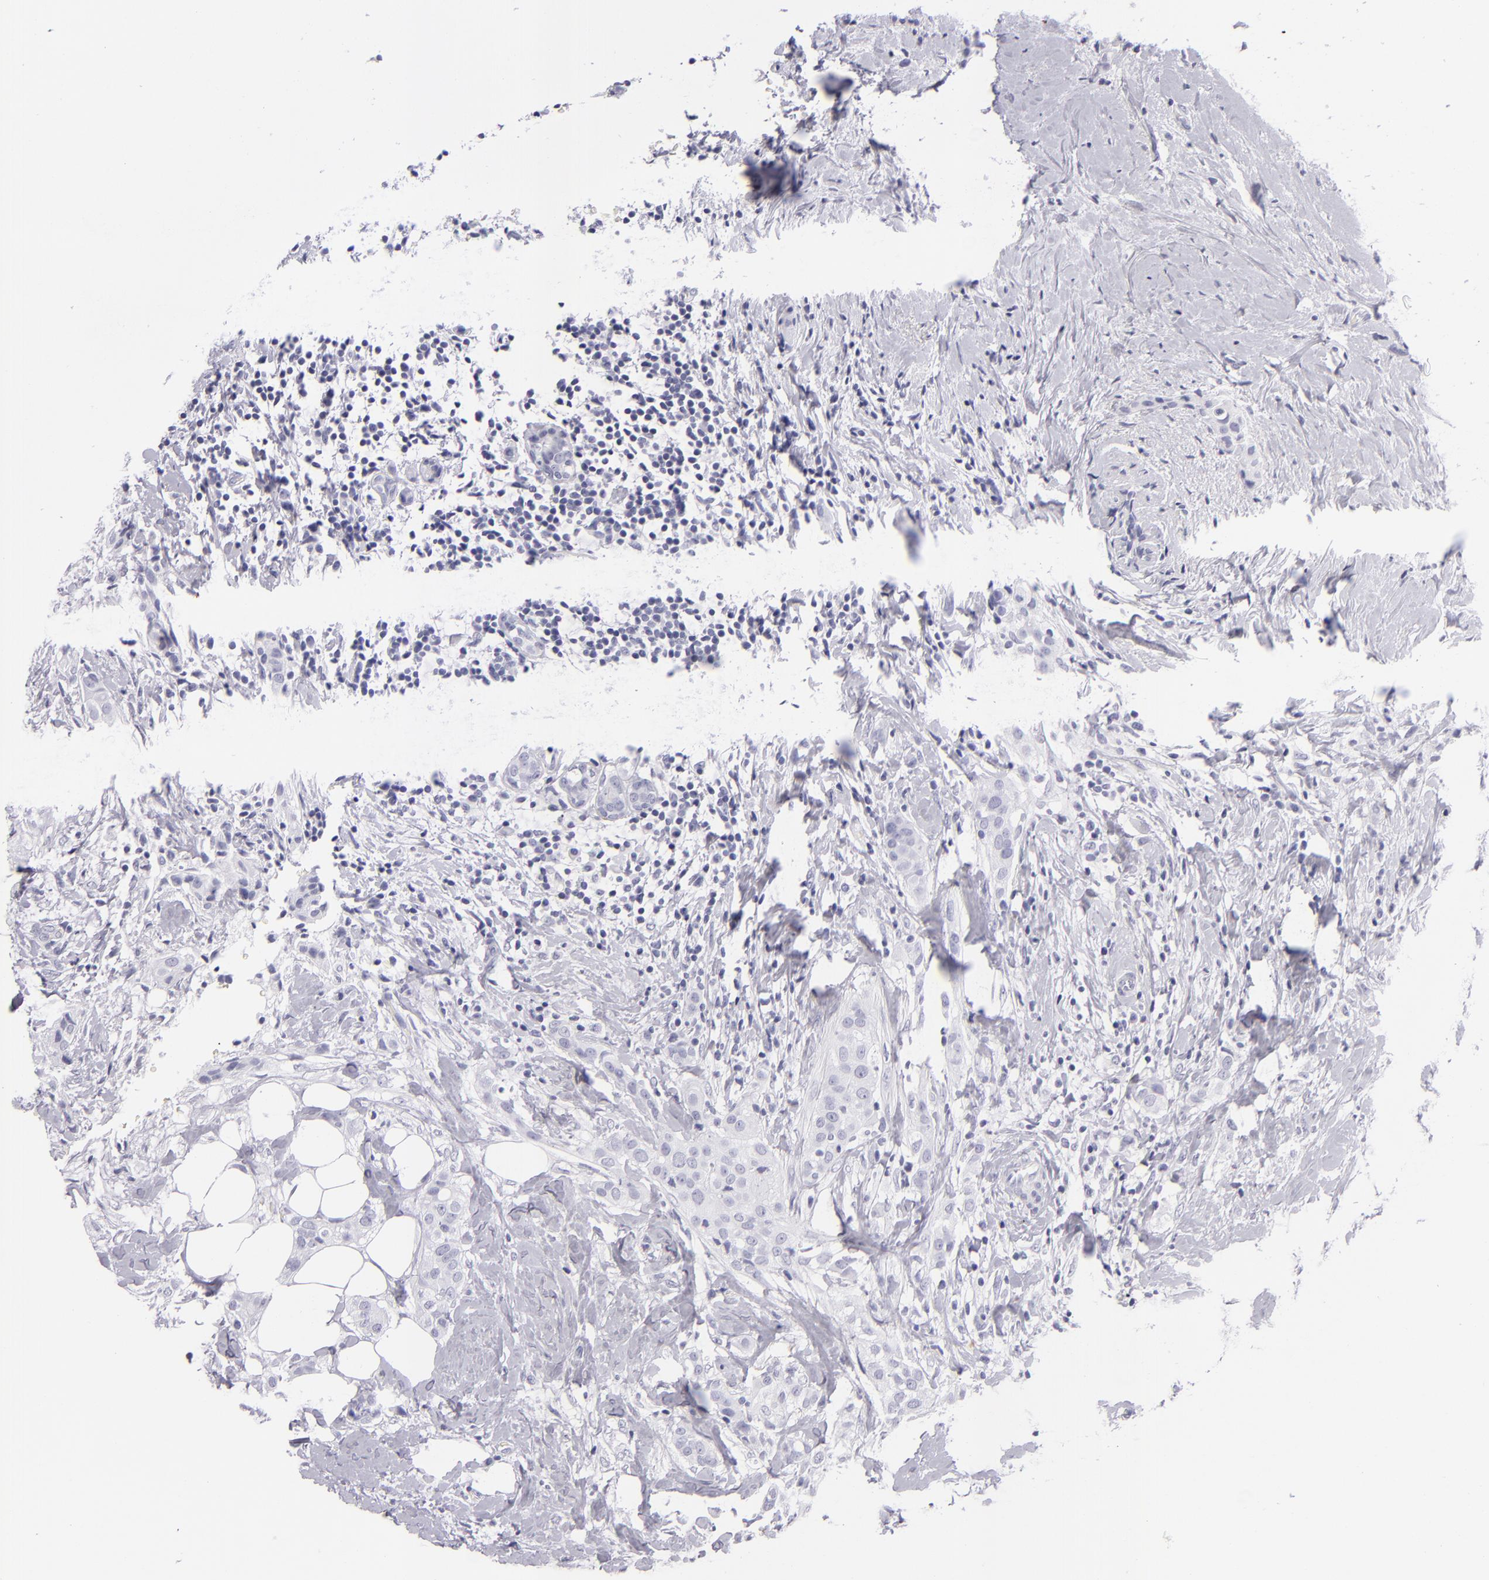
{"staining": {"intensity": "negative", "quantity": "none", "location": "none"}, "tissue": "breast cancer", "cell_type": "Tumor cells", "image_type": "cancer", "snomed": [{"axis": "morphology", "description": "Duct carcinoma"}, {"axis": "topography", "description": "Breast"}], "caption": "Immunohistochemistry (IHC) micrograph of neoplastic tissue: human invasive ductal carcinoma (breast) stained with DAB (3,3'-diaminobenzidine) displays no significant protein expression in tumor cells.", "gene": "VIL1", "patient": {"sex": "female", "age": 45}}